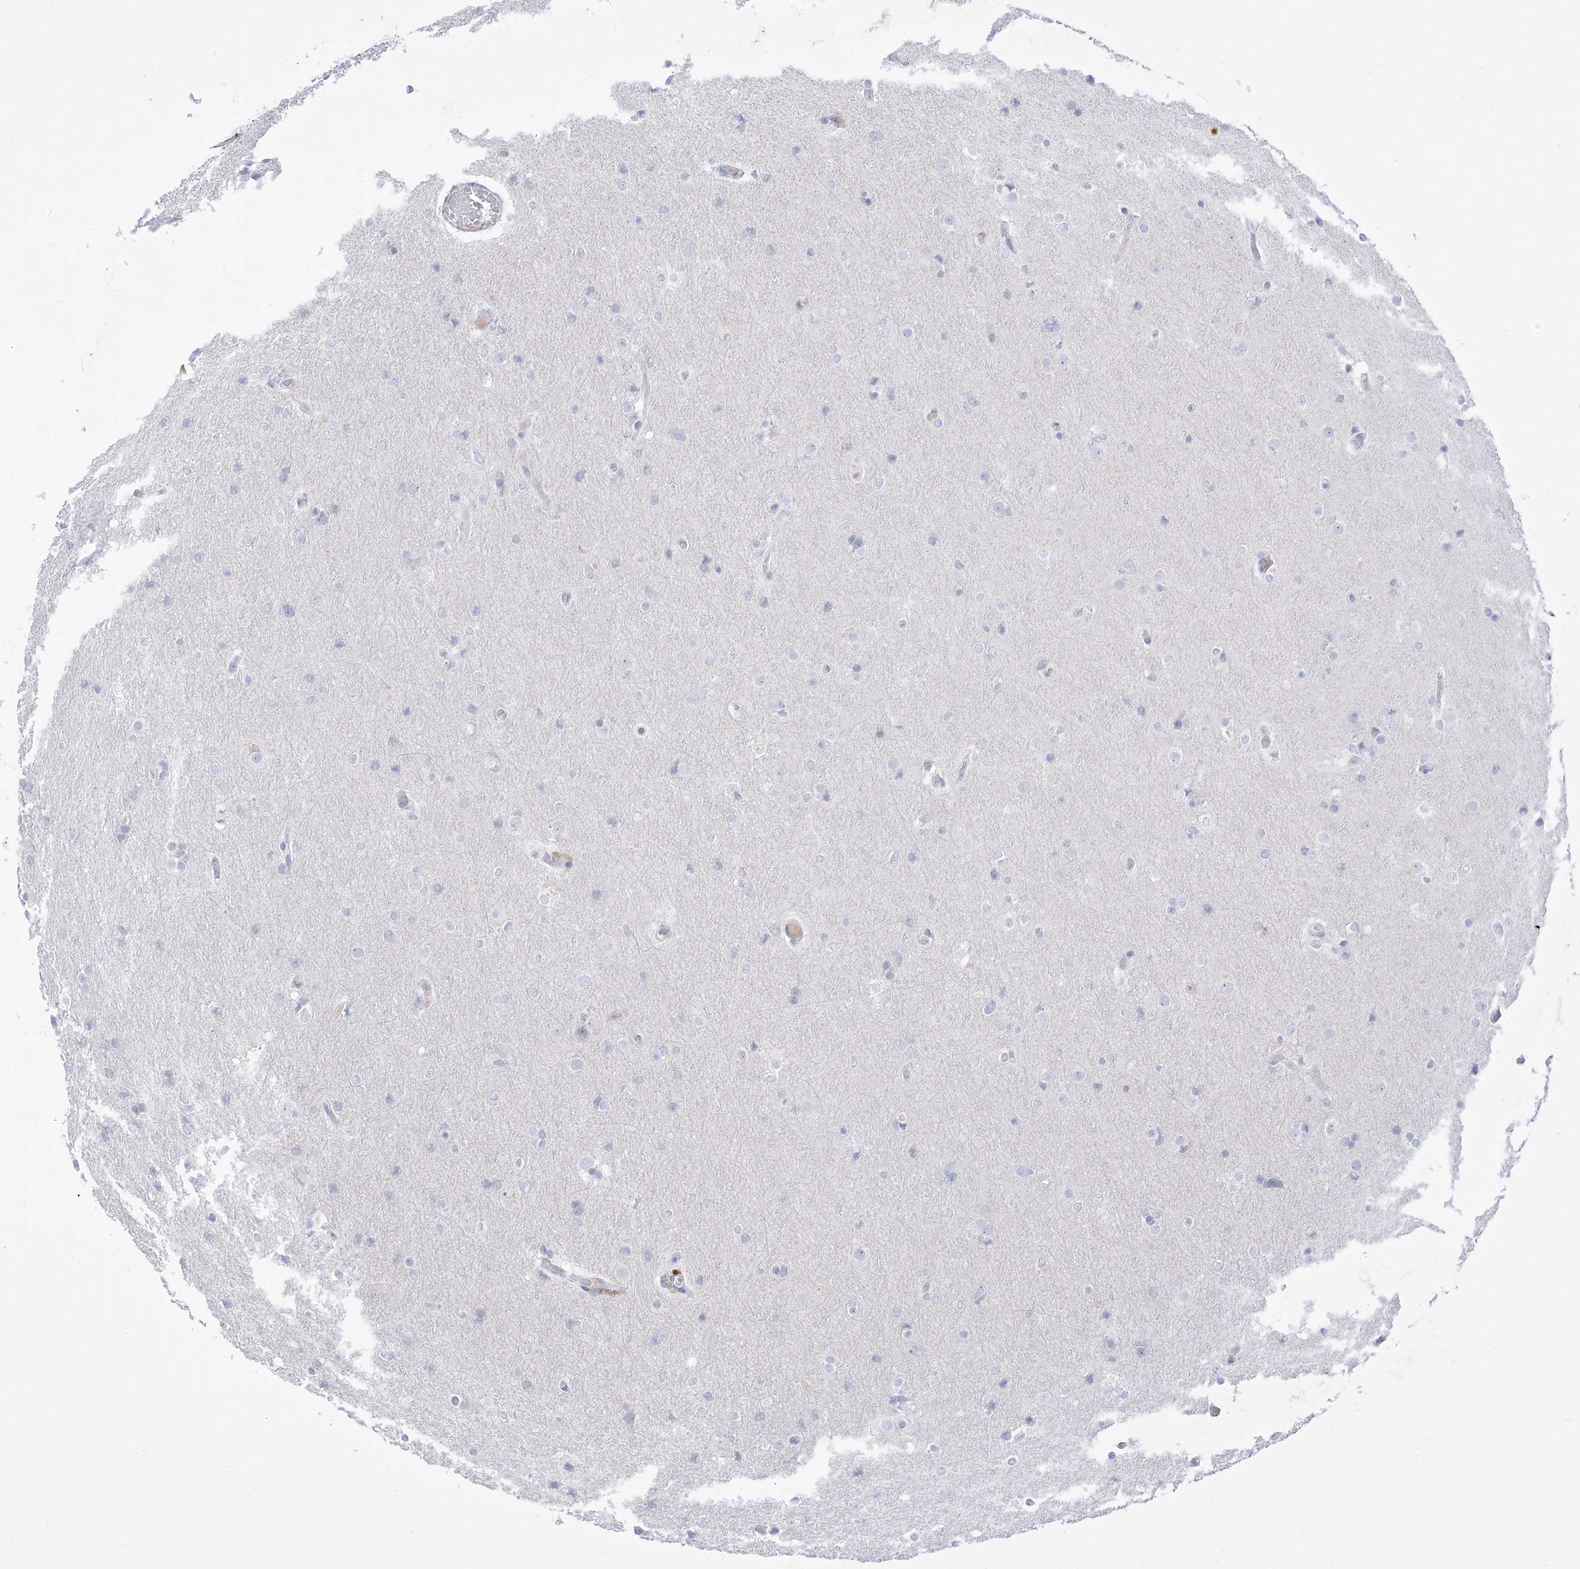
{"staining": {"intensity": "negative", "quantity": "none", "location": "none"}, "tissue": "glioma", "cell_type": "Tumor cells", "image_type": "cancer", "snomed": [{"axis": "morphology", "description": "Glioma, malignant, High grade"}, {"axis": "topography", "description": "Cerebral cortex"}], "caption": "Immunohistochemistry (IHC) photomicrograph of malignant high-grade glioma stained for a protein (brown), which shows no positivity in tumor cells. The staining was performed using DAB (3,3'-diaminobenzidine) to visualize the protein expression in brown, while the nuclei were stained in blue with hematoxylin (Magnification: 20x).", "gene": "TGM4", "patient": {"sex": "female", "age": 36}}